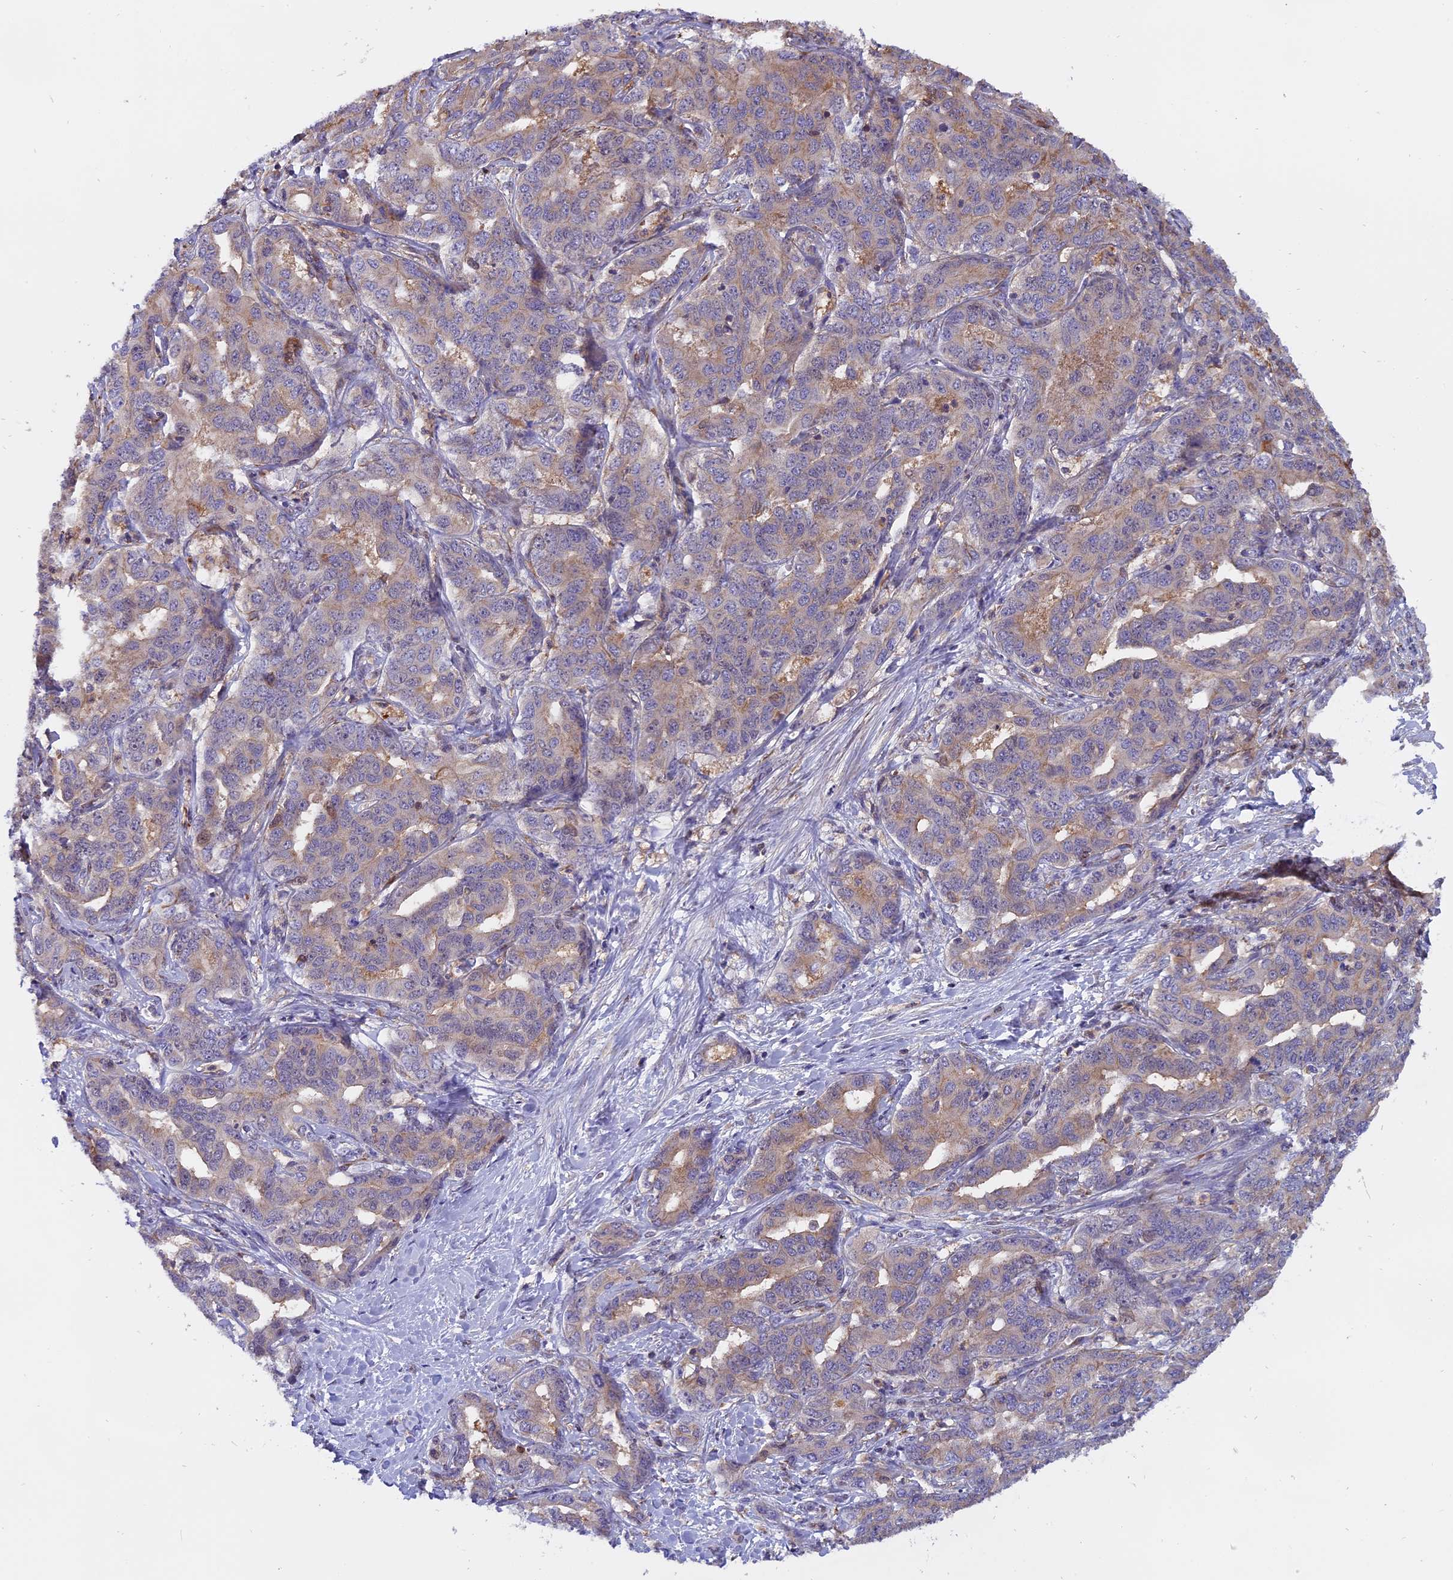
{"staining": {"intensity": "weak", "quantity": "<25%", "location": "cytoplasmic/membranous"}, "tissue": "liver cancer", "cell_type": "Tumor cells", "image_type": "cancer", "snomed": [{"axis": "morphology", "description": "Cholangiocarcinoma"}, {"axis": "topography", "description": "Liver"}], "caption": "This is an immunohistochemistry (IHC) micrograph of liver cancer. There is no positivity in tumor cells.", "gene": "FAM118B", "patient": {"sex": "male", "age": 59}}